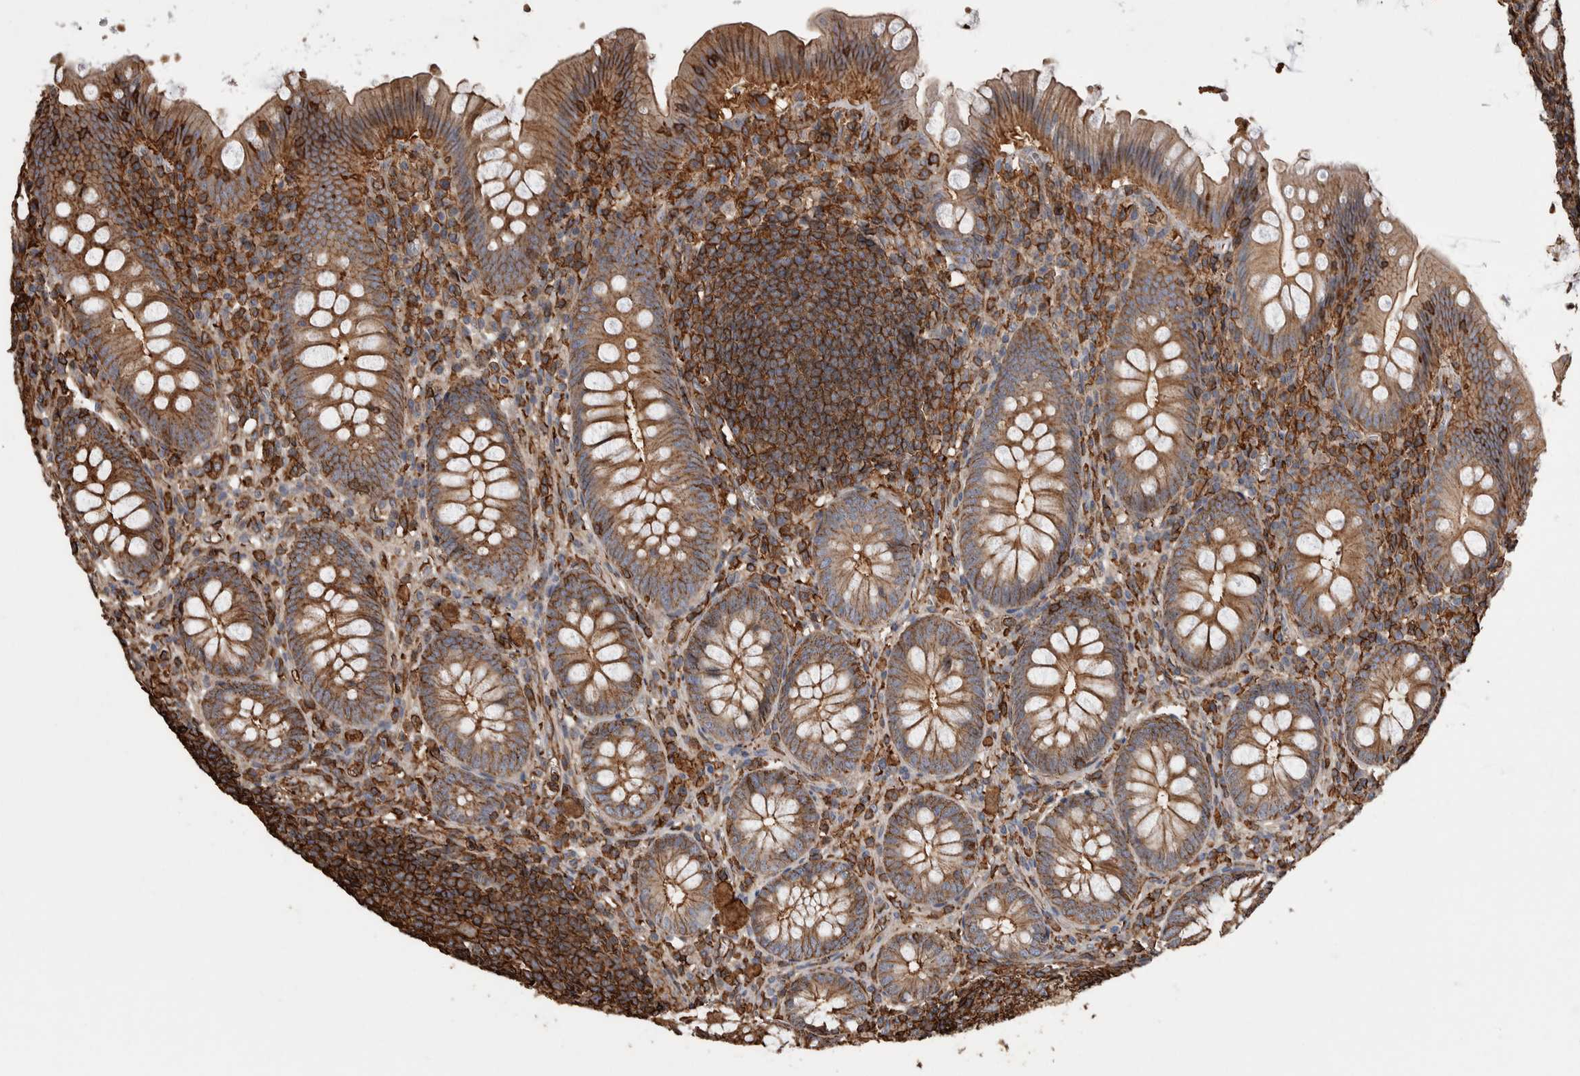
{"staining": {"intensity": "moderate", "quantity": ">75%", "location": "cytoplasmic/membranous"}, "tissue": "appendix", "cell_type": "Glandular cells", "image_type": "normal", "snomed": [{"axis": "morphology", "description": "Normal tissue, NOS"}, {"axis": "topography", "description": "Appendix"}], "caption": "Immunohistochemical staining of unremarkable appendix reveals moderate cytoplasmic/membranous protein expression in approximately >75% of glandular cells.", "gene": "ENPP2", "patient": {"sex": "male", "age": 56}}